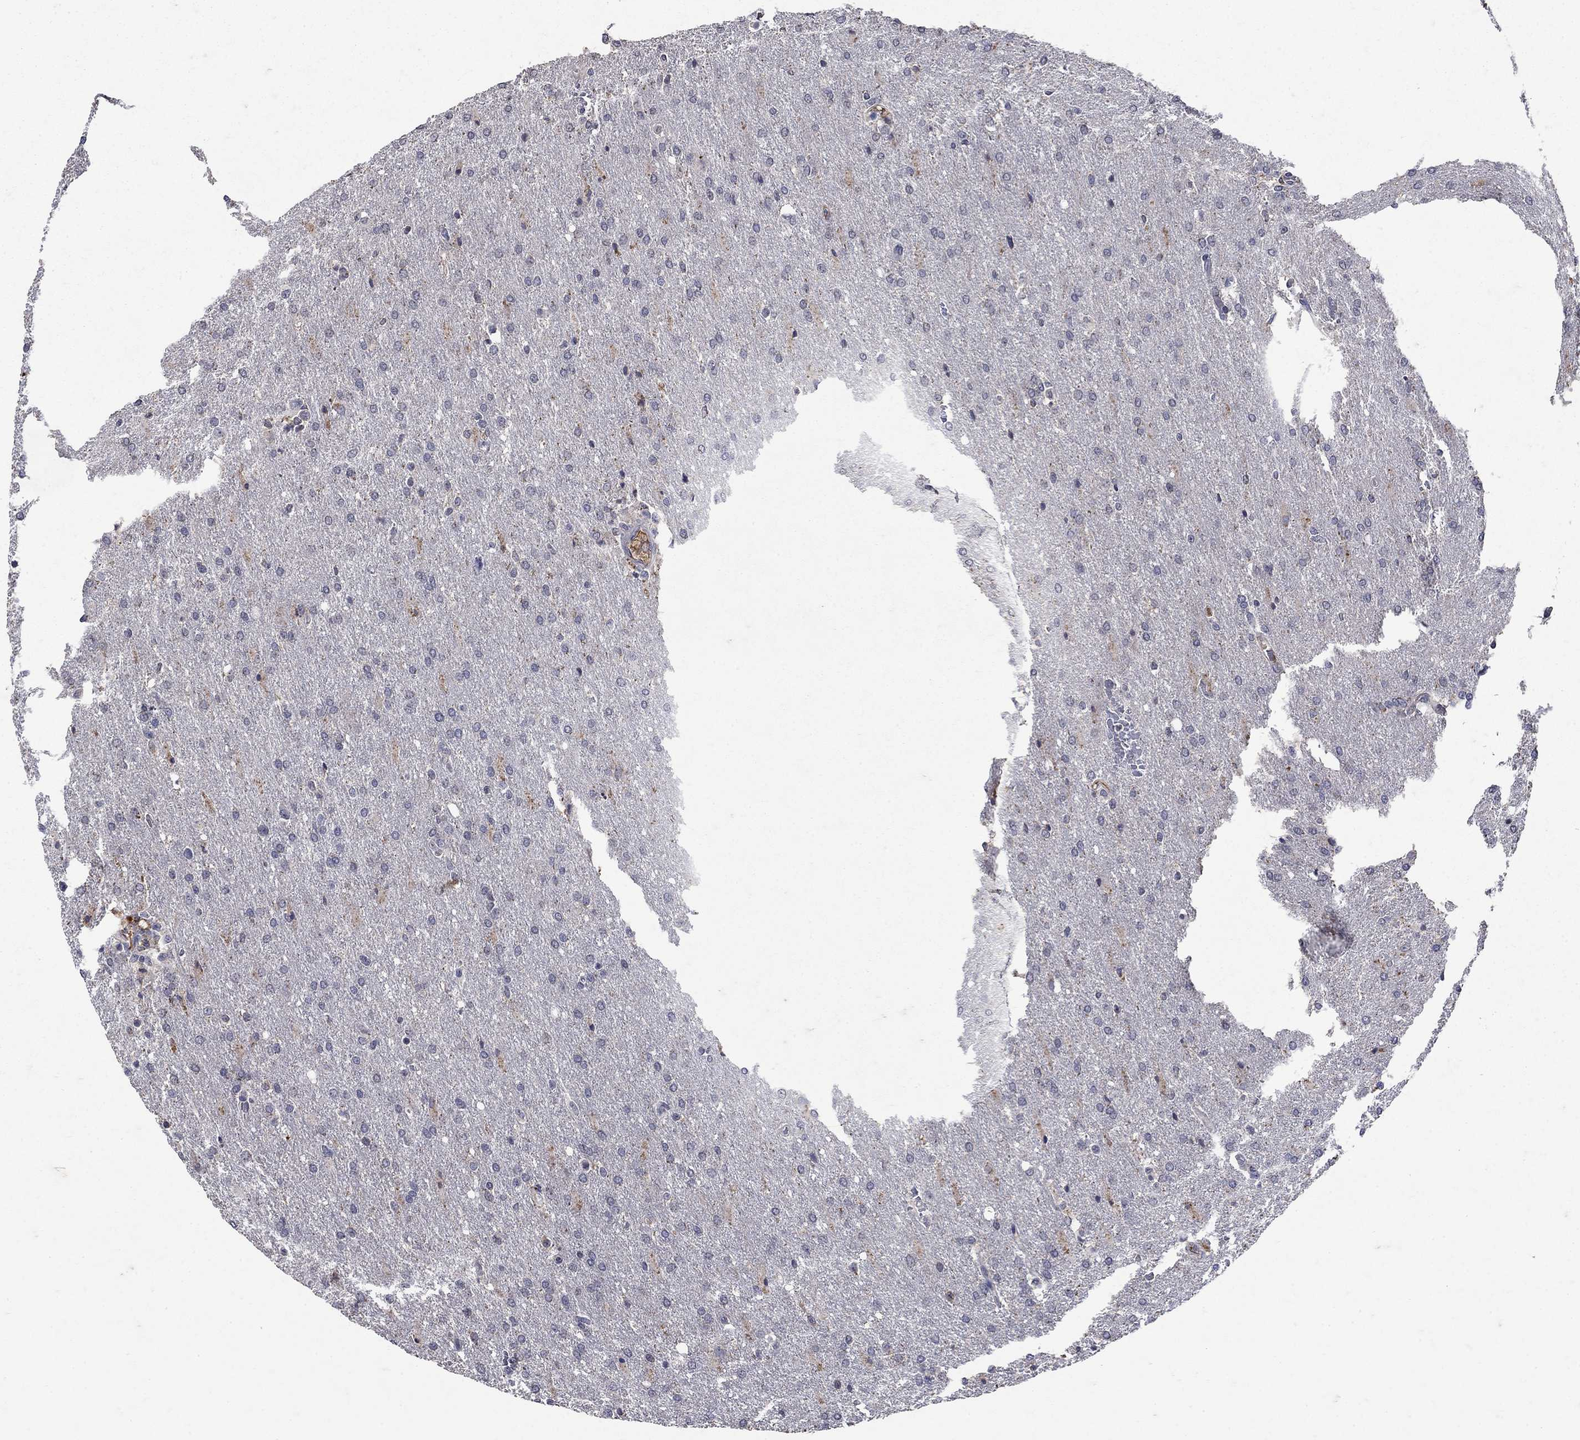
{"staining": {"intensity": "negative", "quantity": "none", "location": "none"}, "tissue": "glioma", "cell_type": "Tumor cells", "image_type": "cancer", "snomed": [{"axis": "morphology", "description": "Glioma, malignant, High grade"}, {"axis": "topography", "description": "Brain"}], "caption": "Tumor cells show no significant protein staining in glioma. (Immunohistochemistry, brightfield microscopy, high magnification).", "gene": "NPC2", "patient": {"sex": "male", "age": 68}}